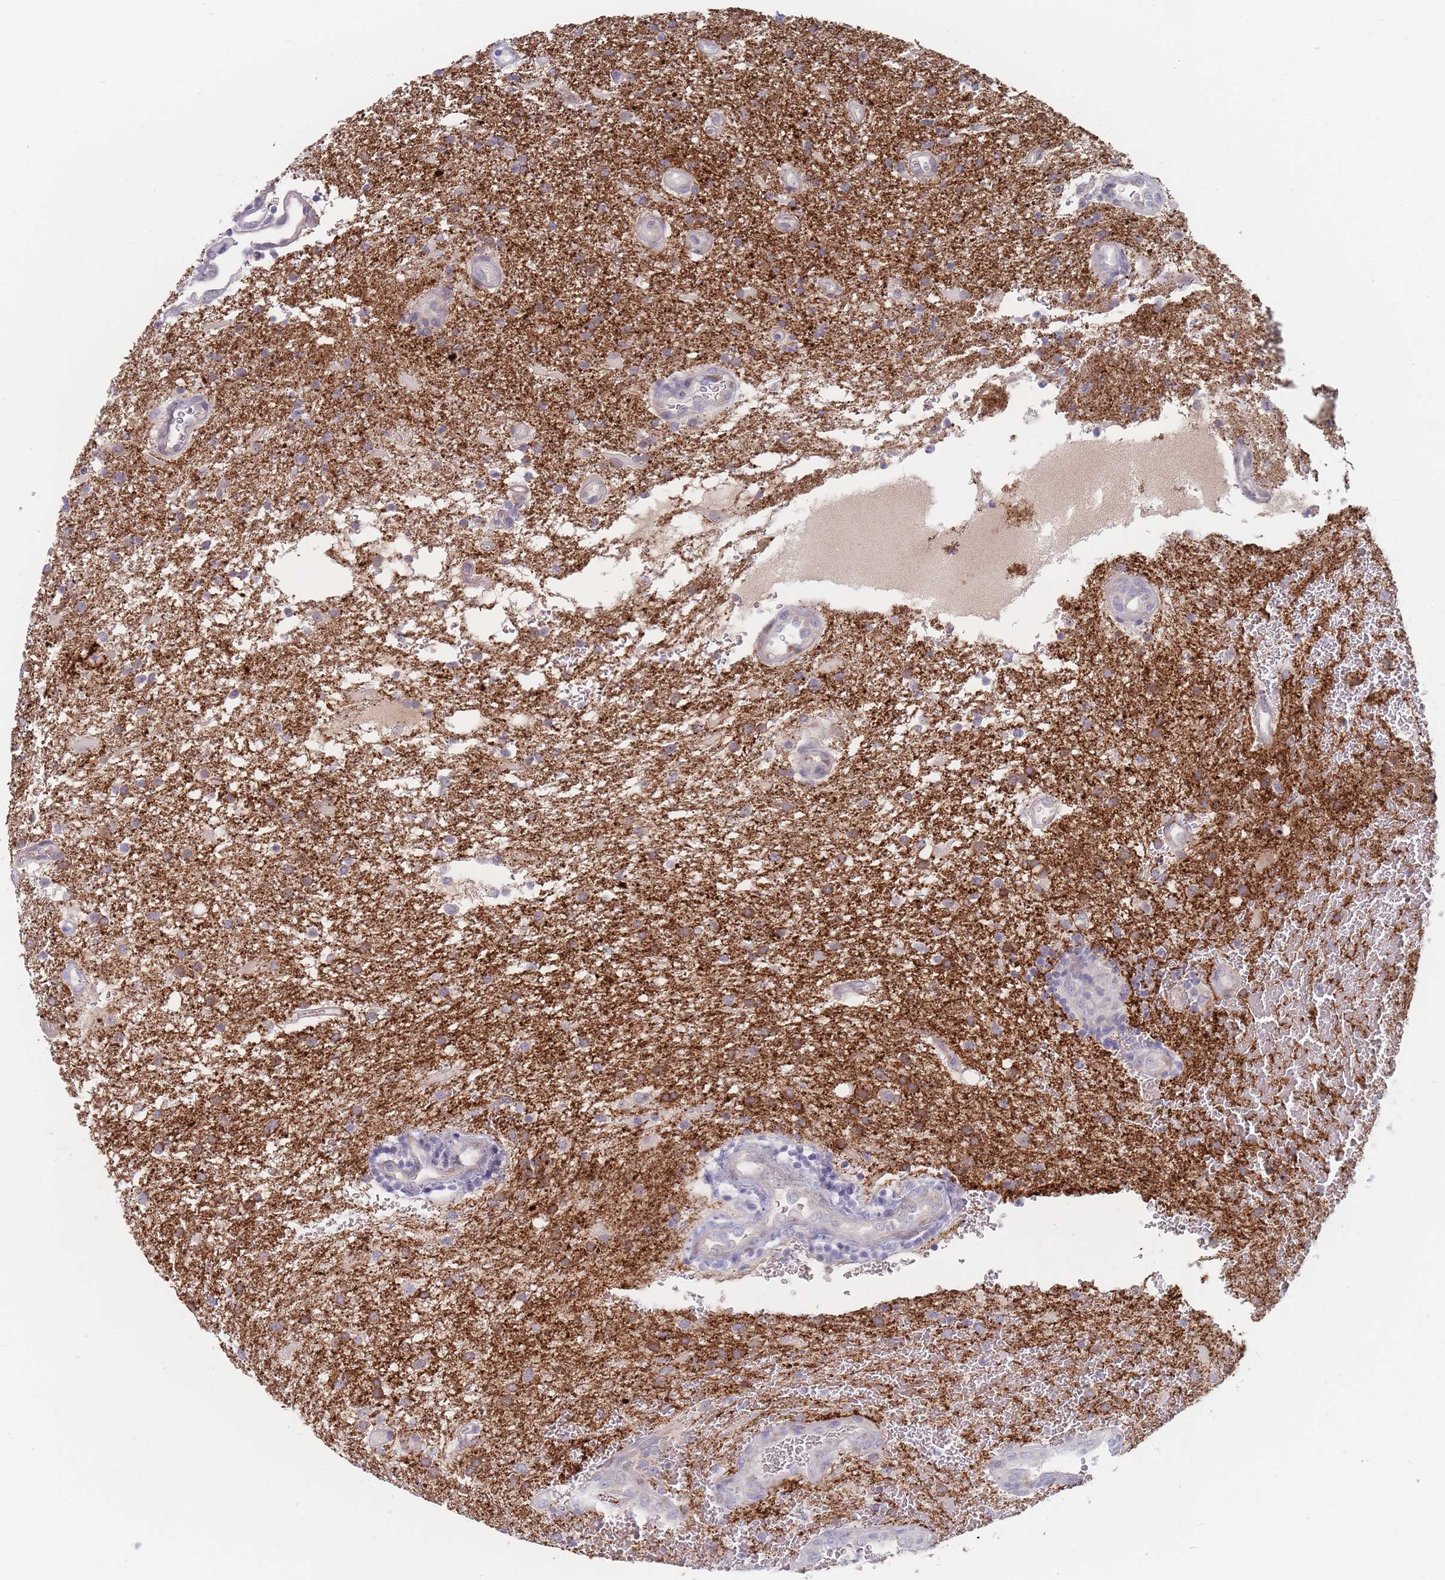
{"staining": {"intensity": "negative", "quantity": "none", "location": "none"}, "tissue": "glioma", "cell_type": "Tumor cells", "image_type": "cancer", "snomed": [{"axis": "morphology", "description": "Glioma, malignant, Low grade"}, {"axis": "topography", "description": "Brain"}], "caption": "The immunohistochemistry photomicrograph has no significant positivity in tumor cells of glioma tissue.", "gene": "SPATS1", "patient": {"sex": "male", "age": 66}}